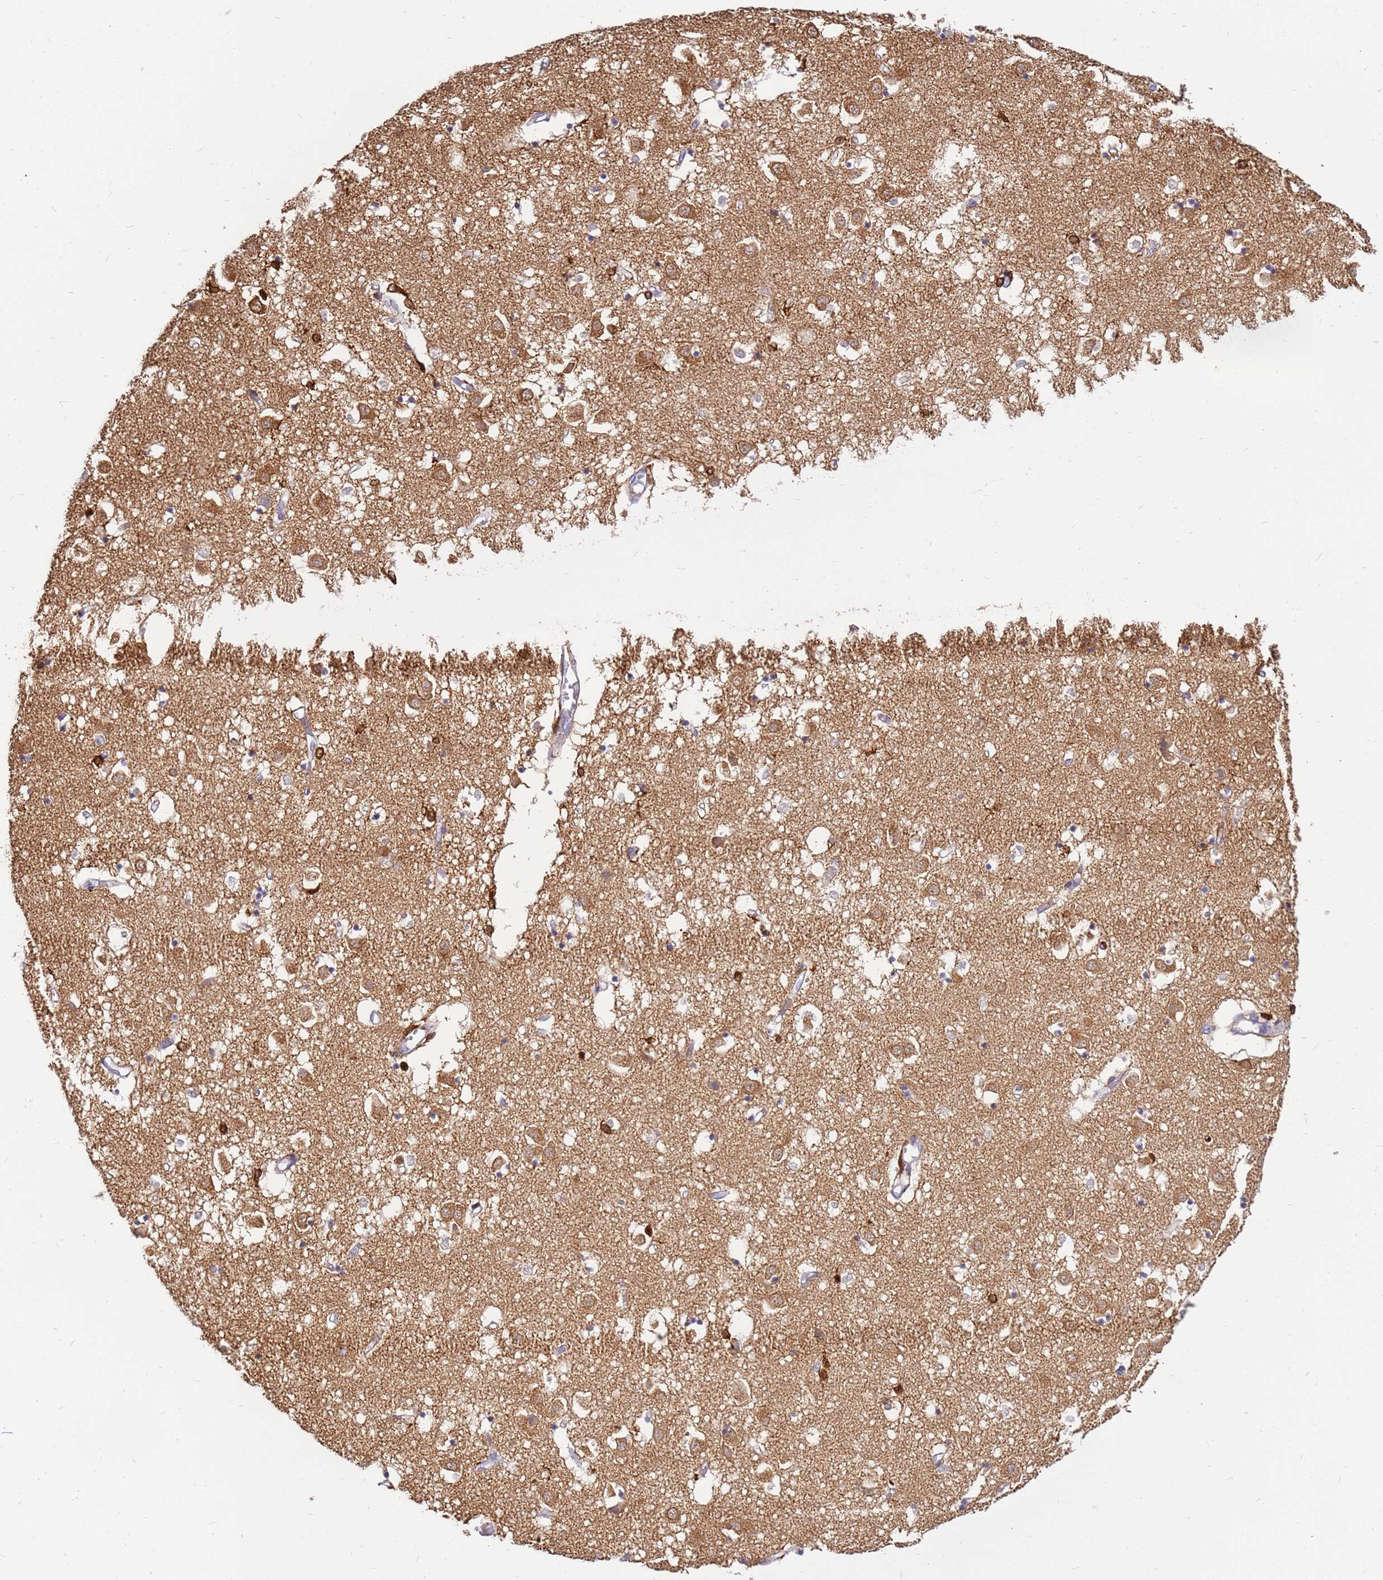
{"staining": {"intensity": "strong", "quantity": "25%-75%", "location": "cytoplasmic/membranous"}, "tissue": "caudate", "cell_type": "Glial cells", "image_type": "normal", "snomed": [{"axis": "morphology", "description": "Normal tissue, NOS"}, {"axis": "topography", "description": "Lateral ventricle wall"}], "caption": "Protein staining of normal caudate reveals strong cytoplasmic/membranous staining in approximately 25%-75% of glial cells.", "gene": "CORO1A", "patient": {"sex": "male", "age": 70}}